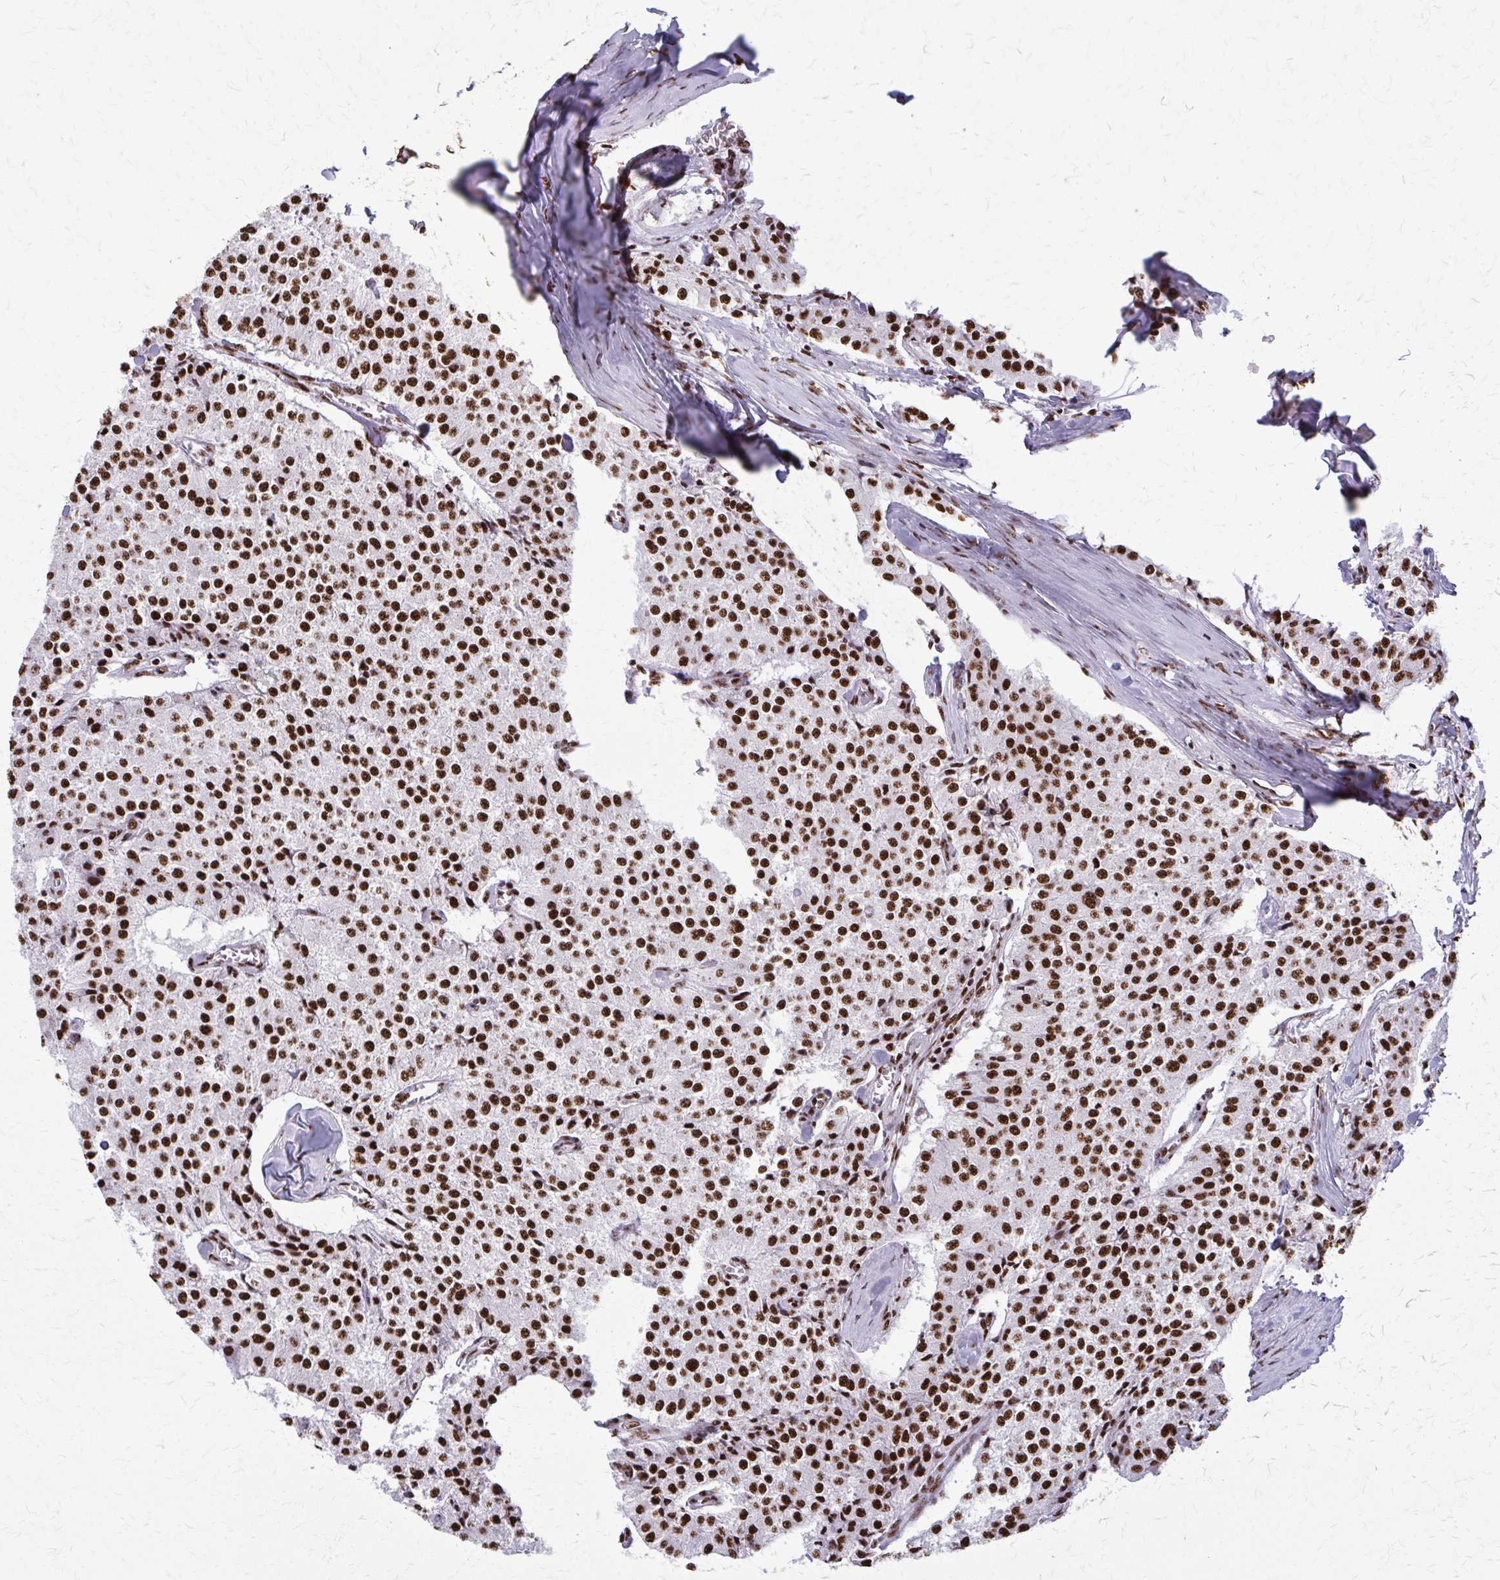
{"staining": {"intensity": "strong", "quantity": ">75%", "location": "nuclear"}, "tissue": "carcinoid", "cell_type": "Tumor cells", "image_type": "cancer", "snomed": [{"axis": "morphology", "description": "Carcinoid, malignant, NOS"}, {"axis": "topography", "description": "Colon"}], "caption": "Carcinoid (malignant) stained with DAB immunohistochemistry shows high levels of strong nuclear positivity in approximately >75% of tumor cells.", "gene": "SFPQ", "patient": {"sex": "female", "age": 52}}